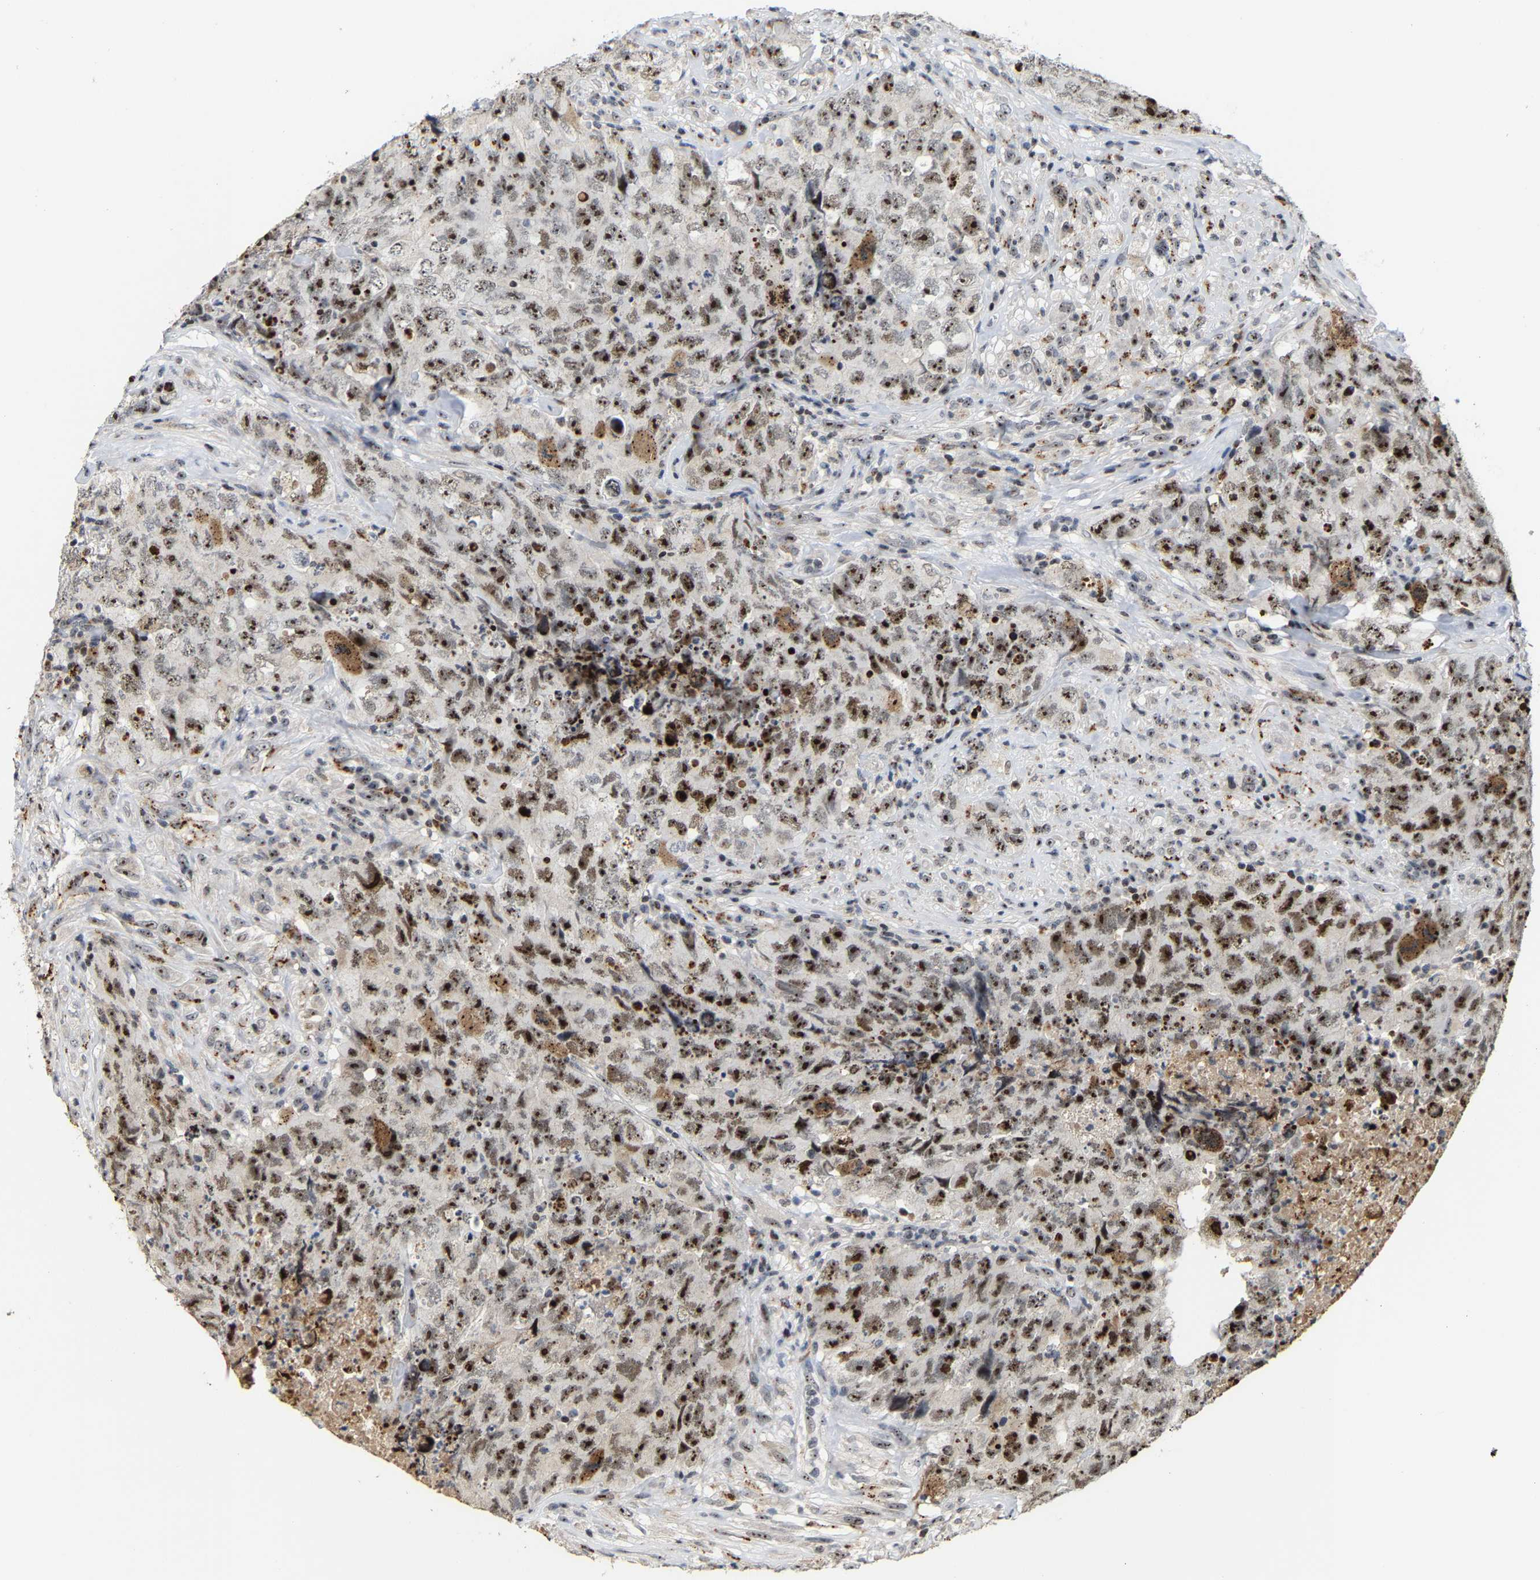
{"staining": {"intensity": "strong", "quantity": ">75%", "location": "nuclear"}, "tissue": "testis cancer", "cell_type": "Tumor cells", "image_type": "cancer", "snomed": [{"axis": "morphology", "description": "Carcinoma, Embryonal, NOS"}, {"axis": "topography", "description": "Testis"}], "caption": "This is a histology image of IHC staining of testis embryonal carcinoma, which shows strong expression in the nuclear of tumor cells.", "gene": "NOP58", "patient": {"sex": "male", "age": 32}}